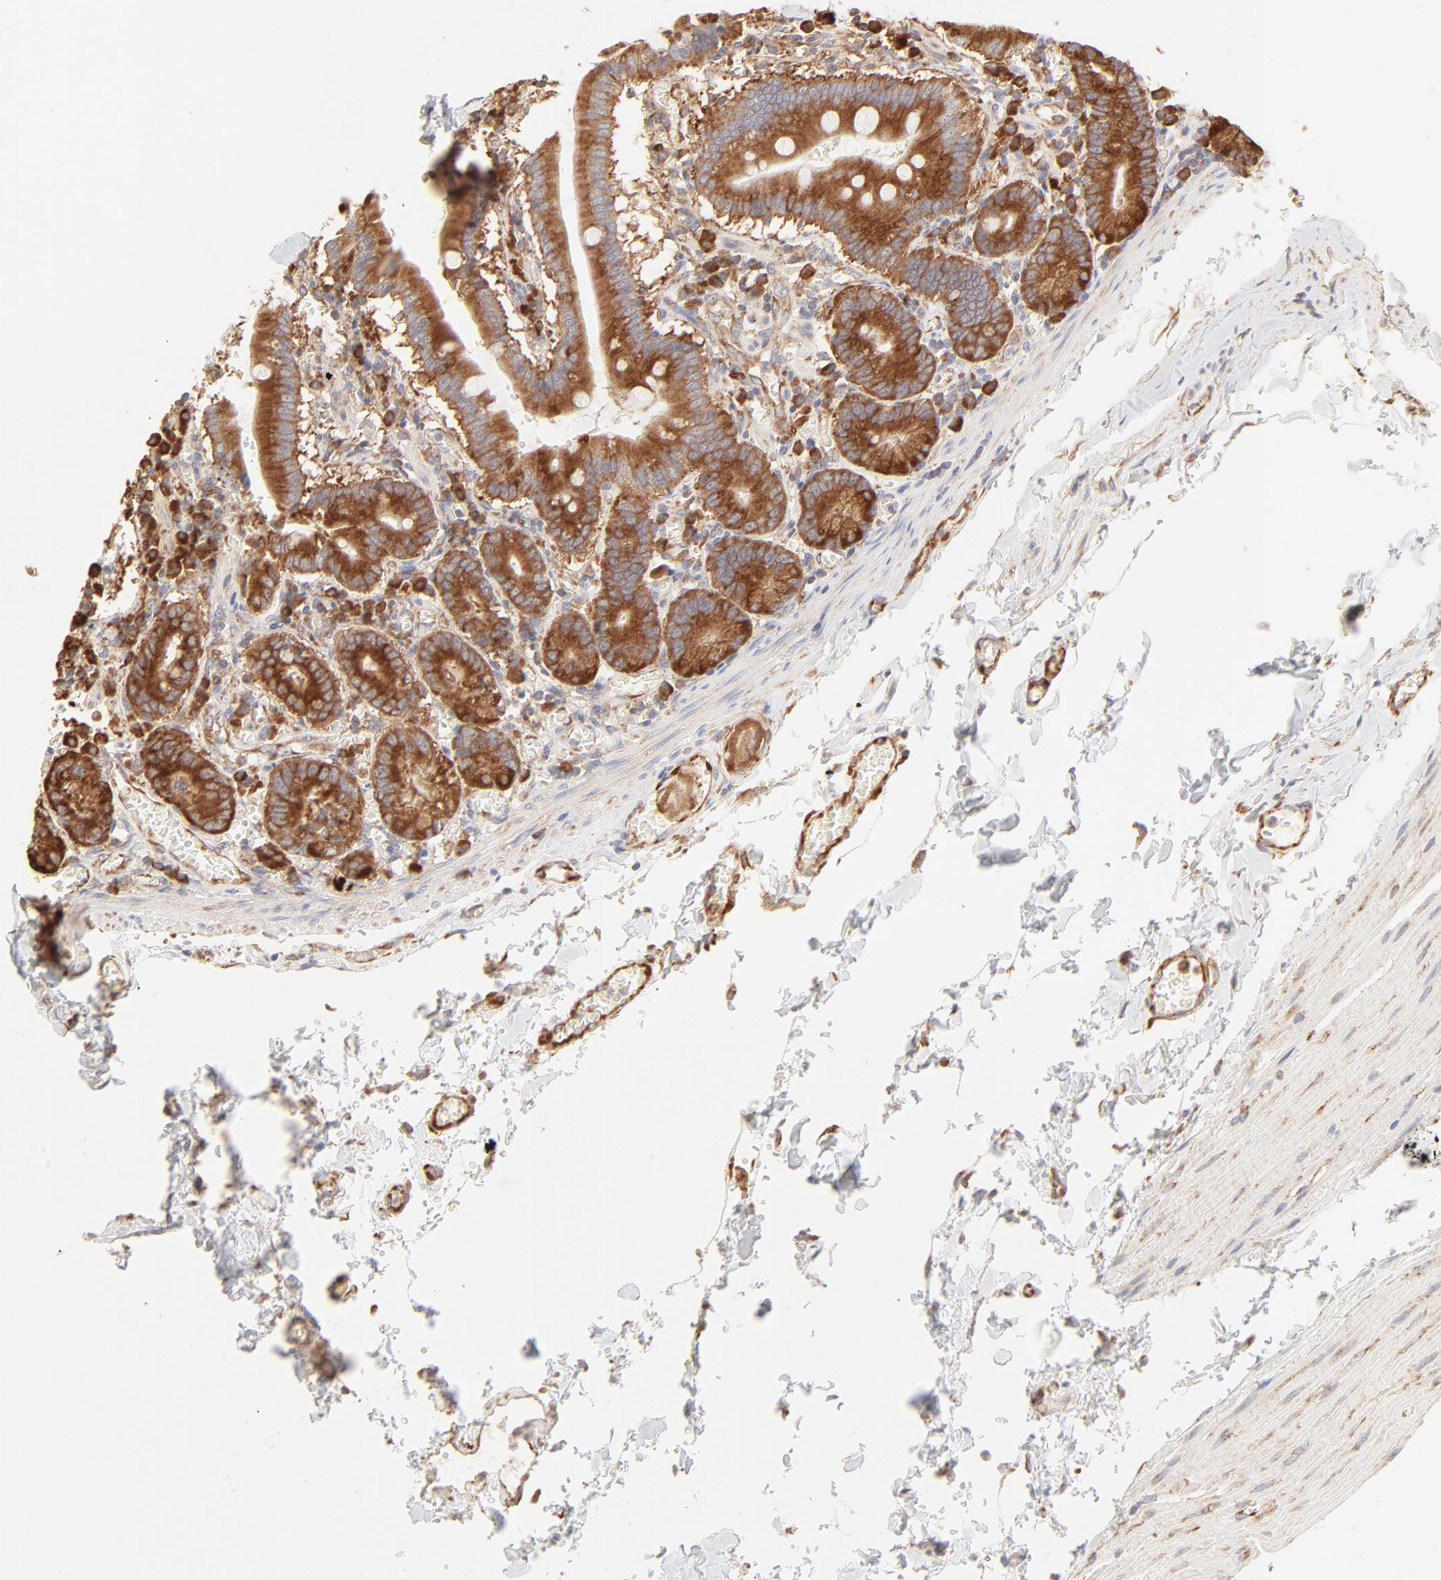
{"staining": {"intensity": "moderate", "quantity": ">75%", "location": "cytoplasmic/membranous"}, "tissue": "small intestine", "cell_type": "Glandular cells", "image_type": "normal", "snomed": [{"axis": "morphology", "description": "Normal tissue, NOS"}, {"axis": "topography", "description": "Small intestine"}], "caption": "This is a histology image of IHC staining of benign small intestine, which shows moderate positivity in the cytoplasmic/membranous of glandular cells.", "gene": "RPS20", "patient": {"sex": "male", "age": 71}}